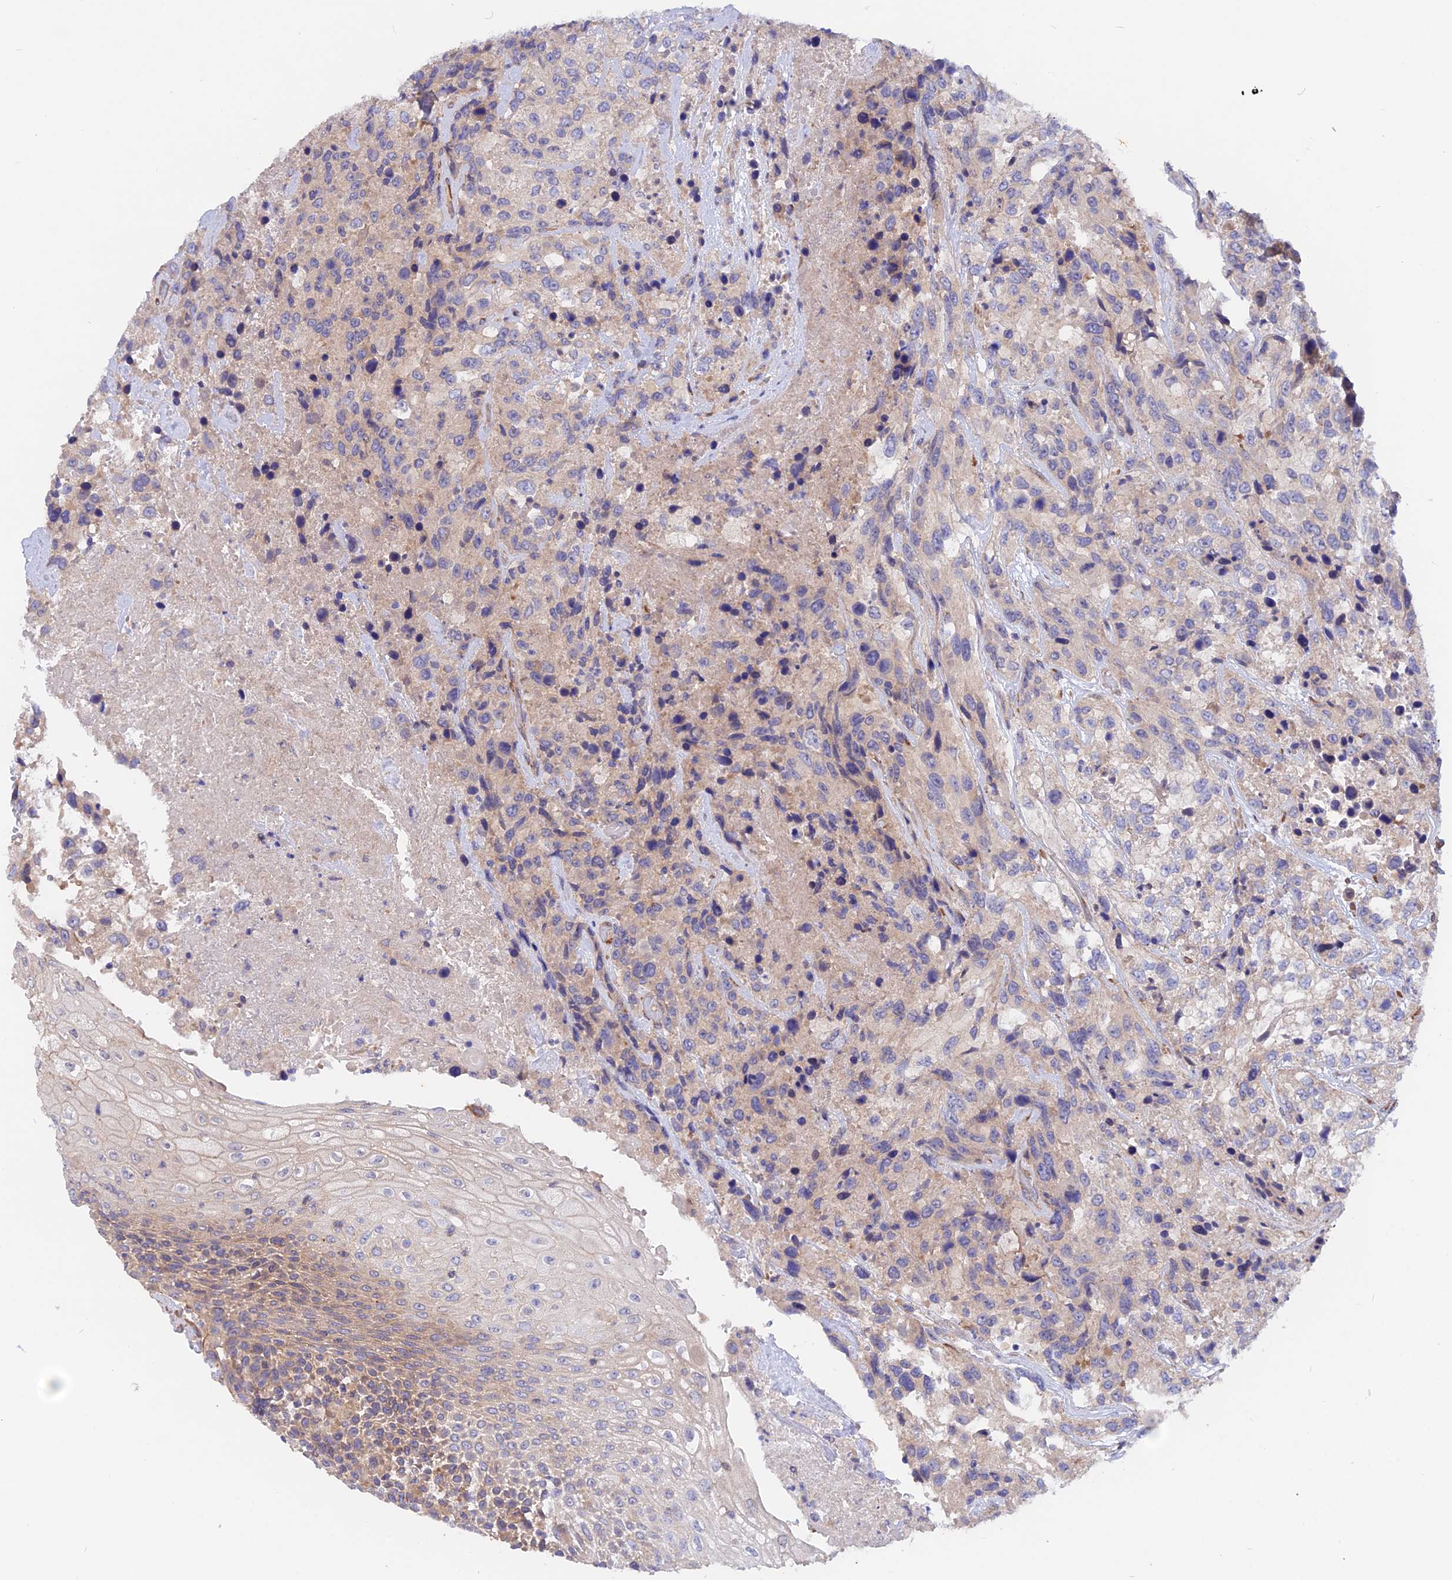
{"staining": {"intensity": "weak", "quantity": "25%-75%", "location": "cytoplasmic/membranous"}, "tissue": "urothelial cancer", "cell_type": "Tumor cells", "image_type": "cancer", "snomed": [{"axis": "morphology", "description": "Urothelial carcinoma, High grade"}, {"axis": "topography", "description": "Urinary bladder"}], "caption": "Weak cytoplasmic/membranous protein expression is seen in about 25%-75% of tumor cells in urothelial cancer.", "gene": "HYCC1", "patient": {"sex": "female", "age": 70}}